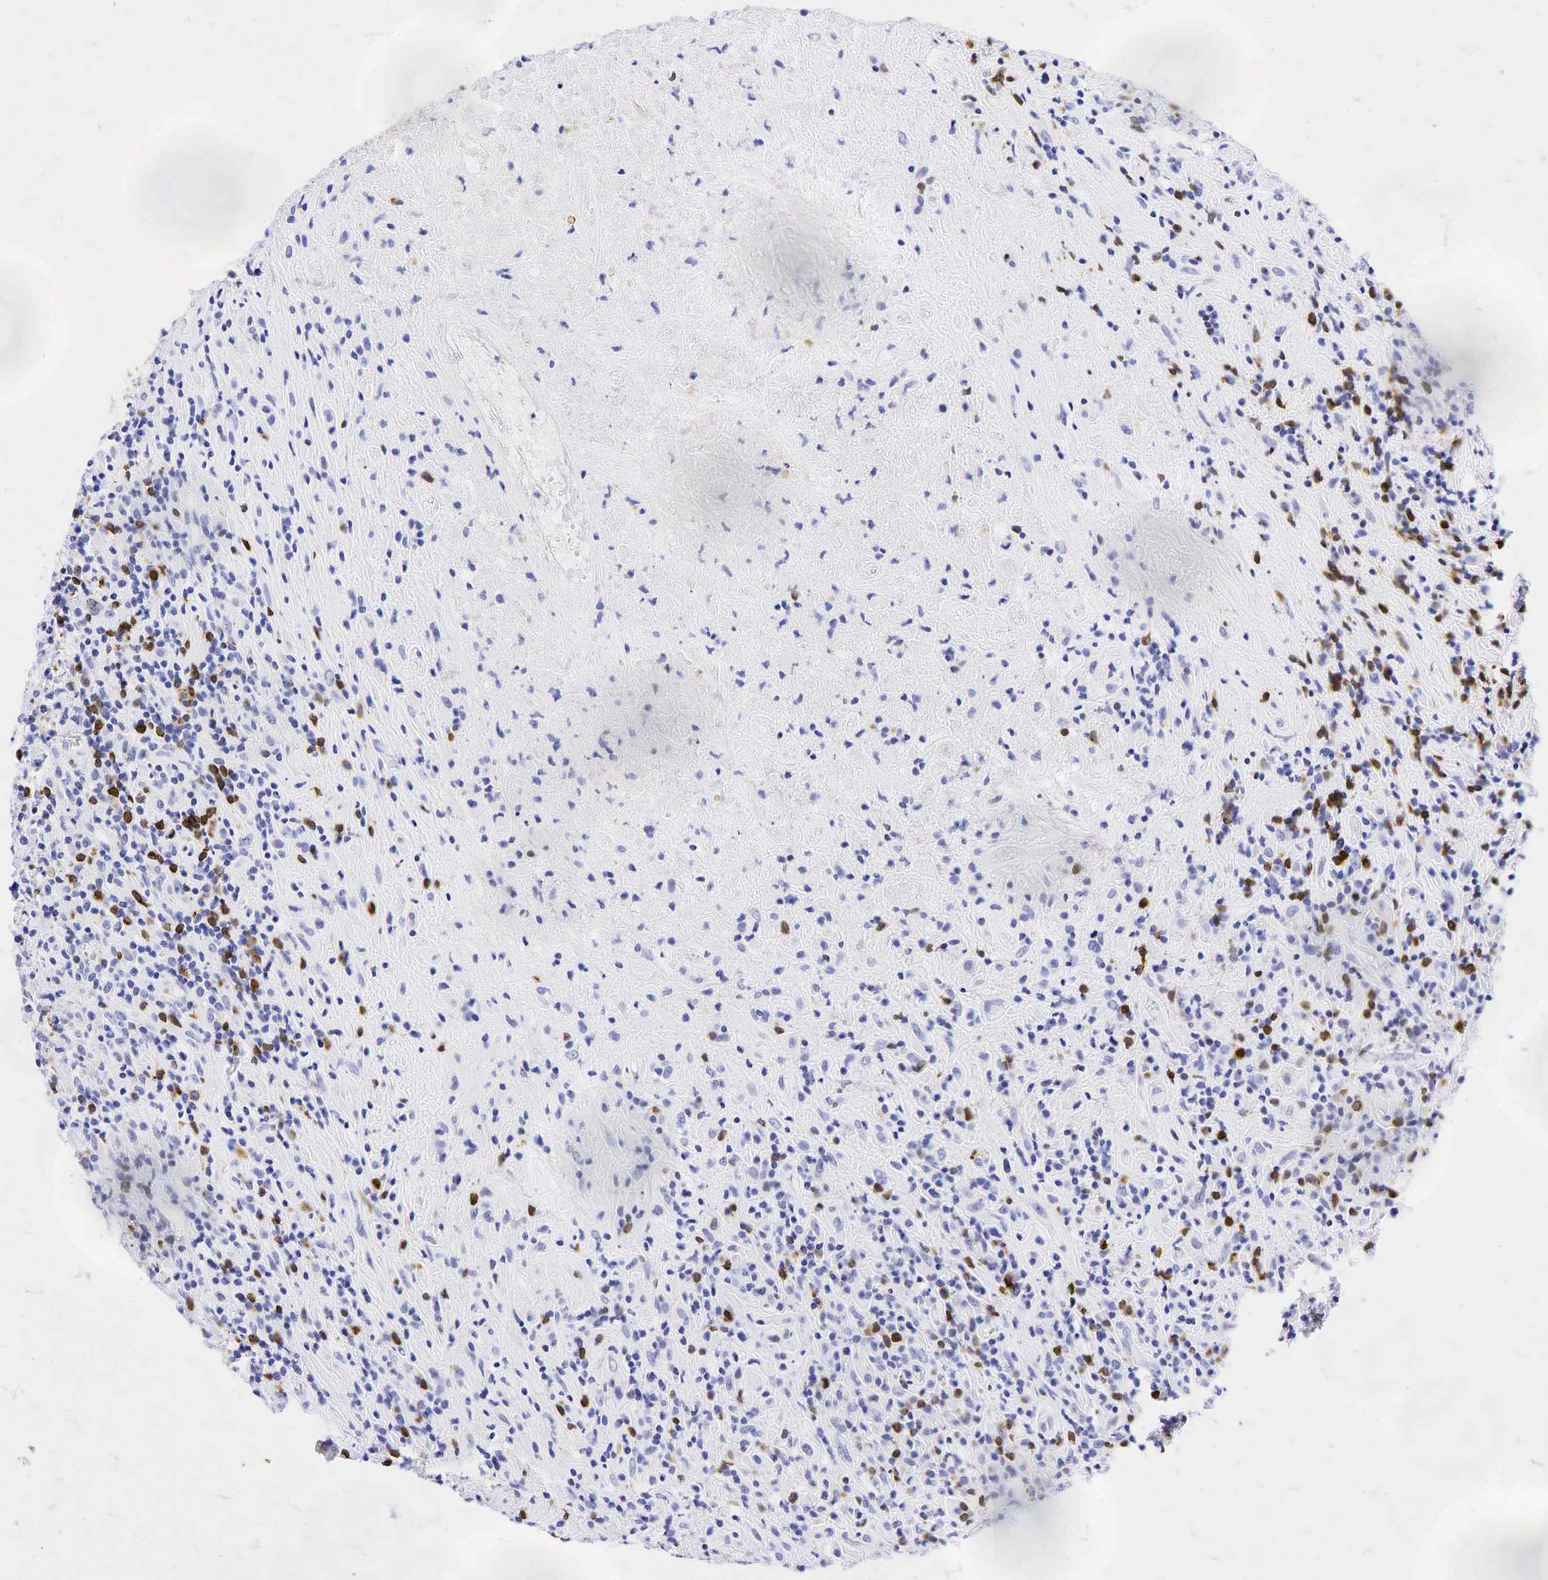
{"staining": {"intensity": "negative", "quantity": "none", "location": "none"}, "tissue": "lymphoma", "cell_type": "Tumor cells", "image_type": "cancer", "snomed": [{"axis": "morphology", "description": "Hodgkin's disease, NOS"}, {"axis": "topography", "description": "Lymph node"}], "caption": "Image shows no protein expression in tumor cells of lymphoma tissue.", "gene": "CD79A", "patient": {"sex": "male", "age": 46}}